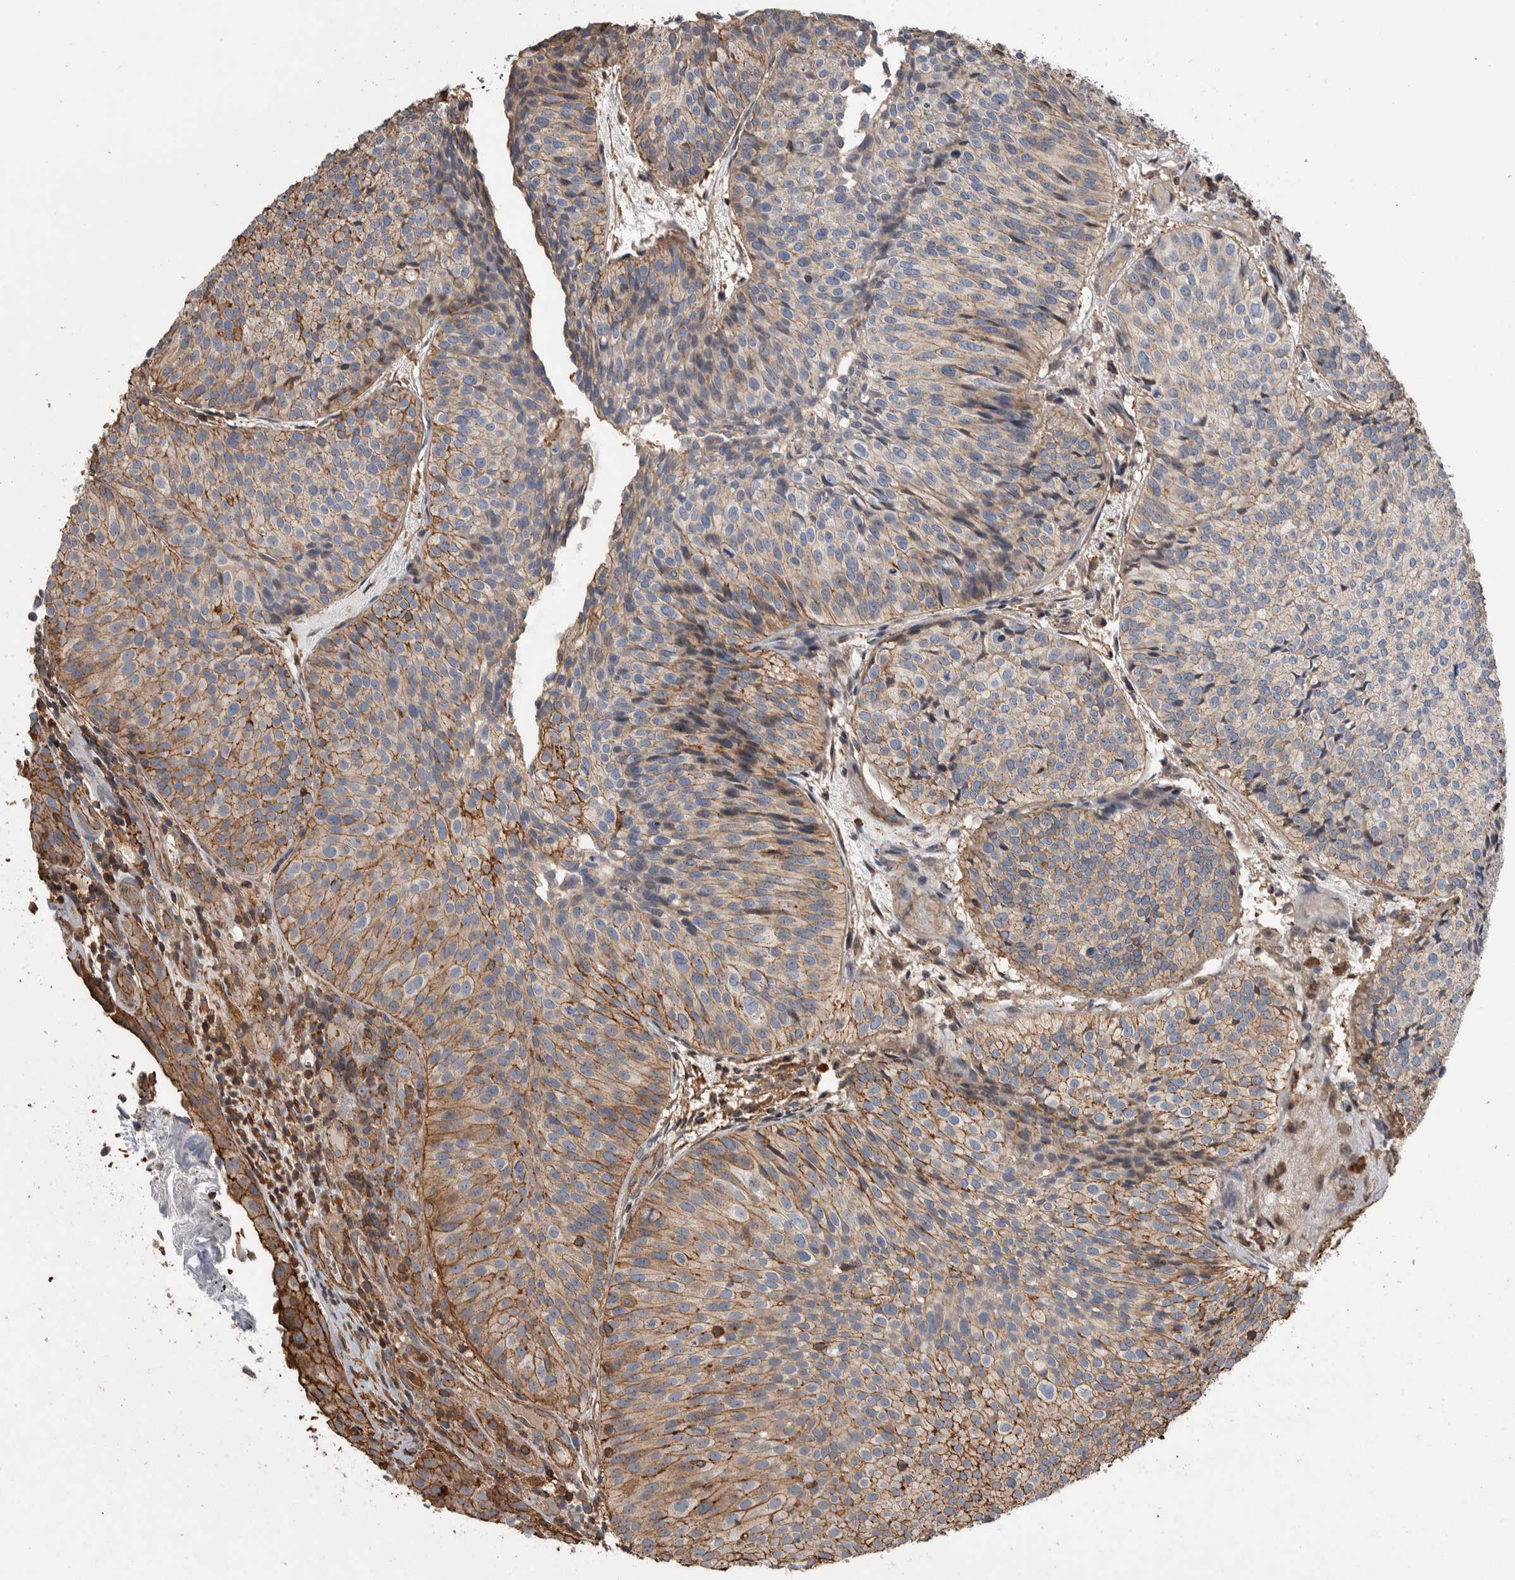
{"staining": {"intensity": "moderate", "quantity": "25%-75%", "location": "cytoplasmic/membranous"}, "tissue": "urothelial cancer", "cell_type": "Tumor cells", "image_type": "cancer", "snomed": [{"axis": "morphology", "description": "Urothelial carcinoma, Low grade"}, {"axis": "topography", "description": "Urinary bladder"}], "caption": "Urothelial cancer stained with a brown dye demonstrates moderate cytoplasmic/membranous positive staining in approximately 25%-75% of tumor cells.", "gene": "ENPP2", "patient": {"sex": "male", "age": 86}}